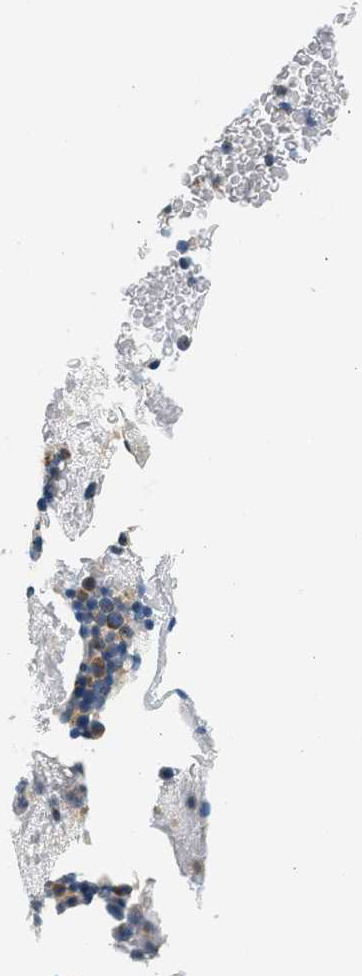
{"staining": {"intensity": "weak", "quantity": "<25%", "location": "cytoplasmic/membranous"}, "tissue": "bone marrow", "cell_type": "Hematopoietic cells", "image_type": "normal", "snomed": [{"axis": "morphology", "description": "Normal tissue, NOS"}, {"axis": "morphology", "description": "Inflammation, NOS"}, {"axis": "topography", "description": "Bone marrow"}], "caption": "A high-resolution photomicrograph shows immunohistochemistry (IHC) staining of benign bone marrow, which demonstrates no significant expression in hematopoietic cells.", "gene": "KDELR2", "patient": {"sex": "male", "age": 63}}